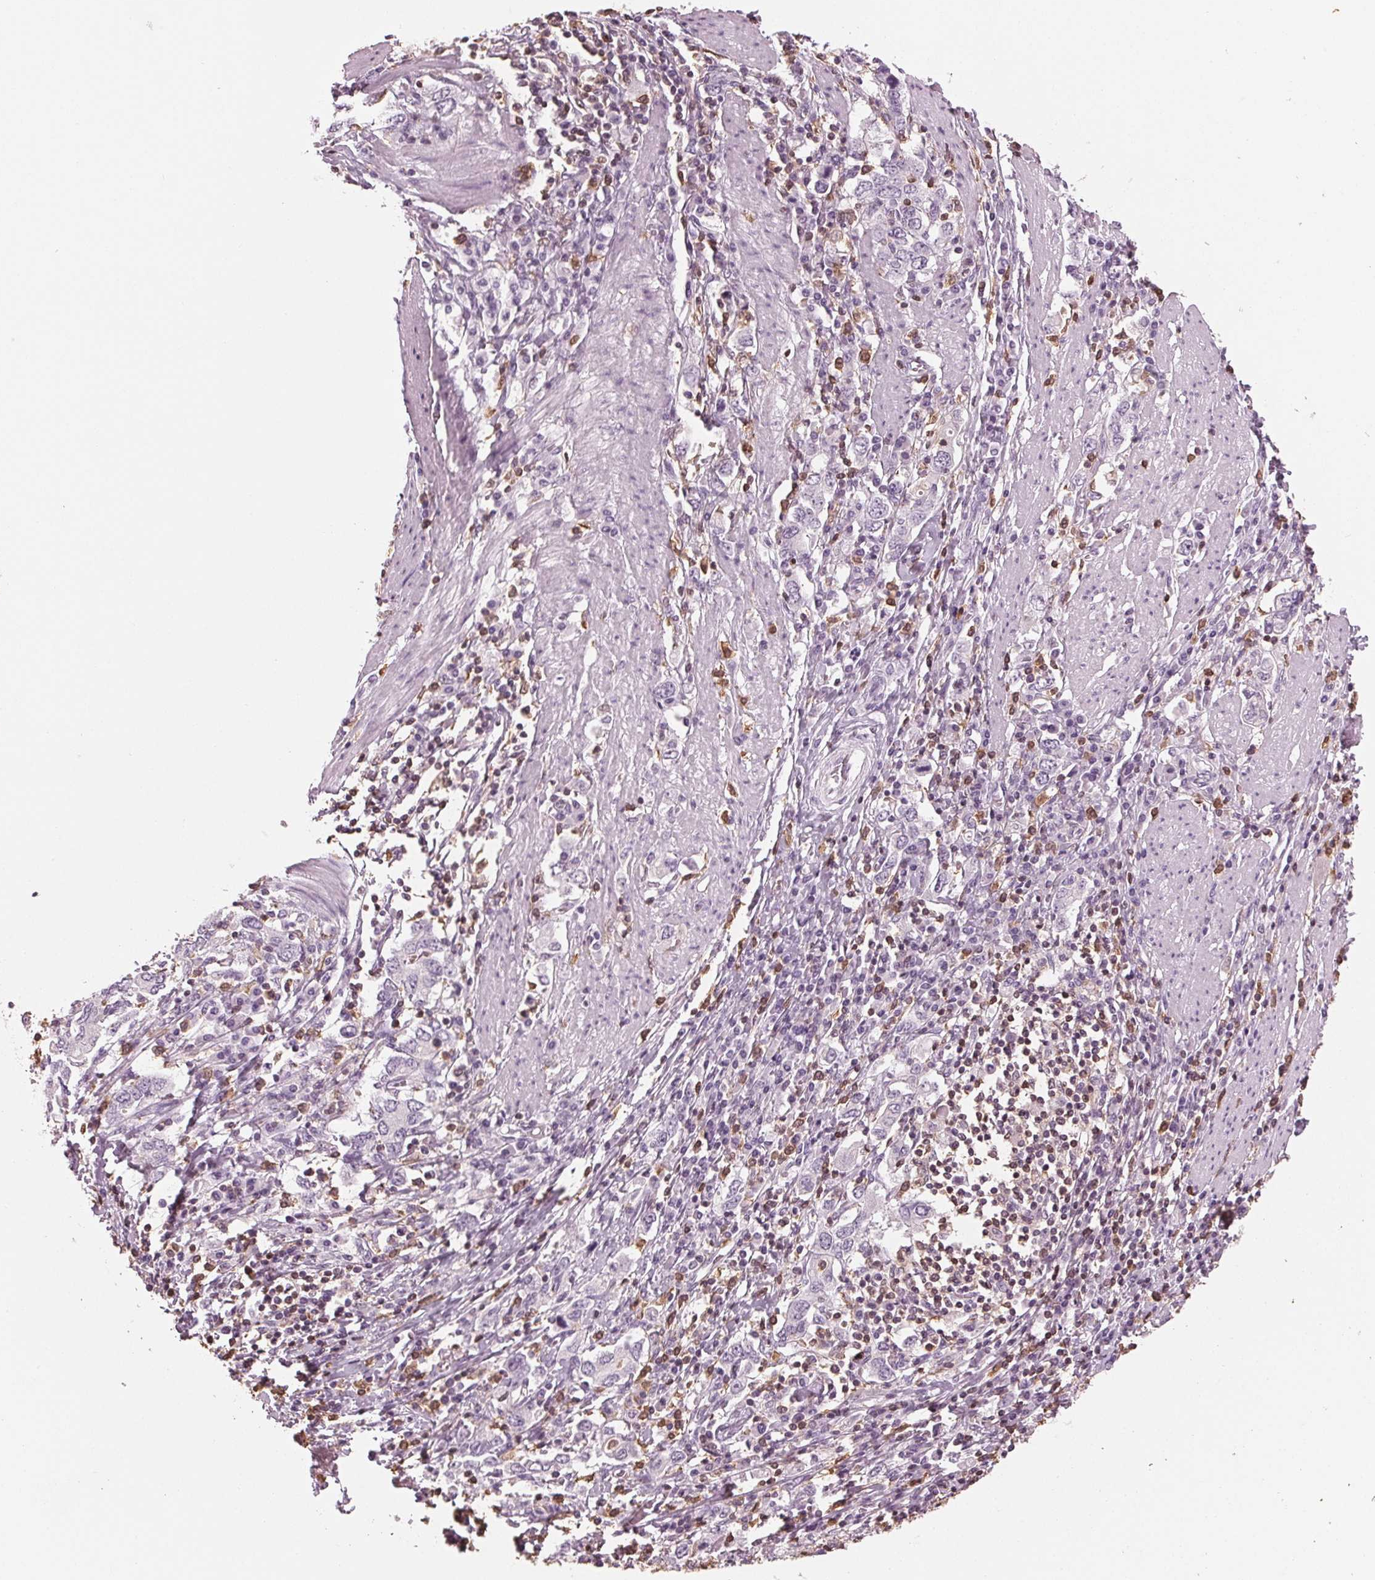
{"staining": {"intensity": "negative", "quantity": "none", "location": "none"}, "tissue": "stomach cancer", "cell_type": "Tumor cells", "image_type": "cancer", "snomed": [{"axis": "morphology", "description": "Adenocarcinoma, NOS"}, {"axis": "topography", "description": "Stomach, upper"}, {"axis": "topography", "description": "Stomach"}], "caption": "IHC of human stomach cancer (adenocarcinoma) reveals no positivity in tumor cells.", "gene": "BTLA", "patient": {"sex": "male", "age": 62}}